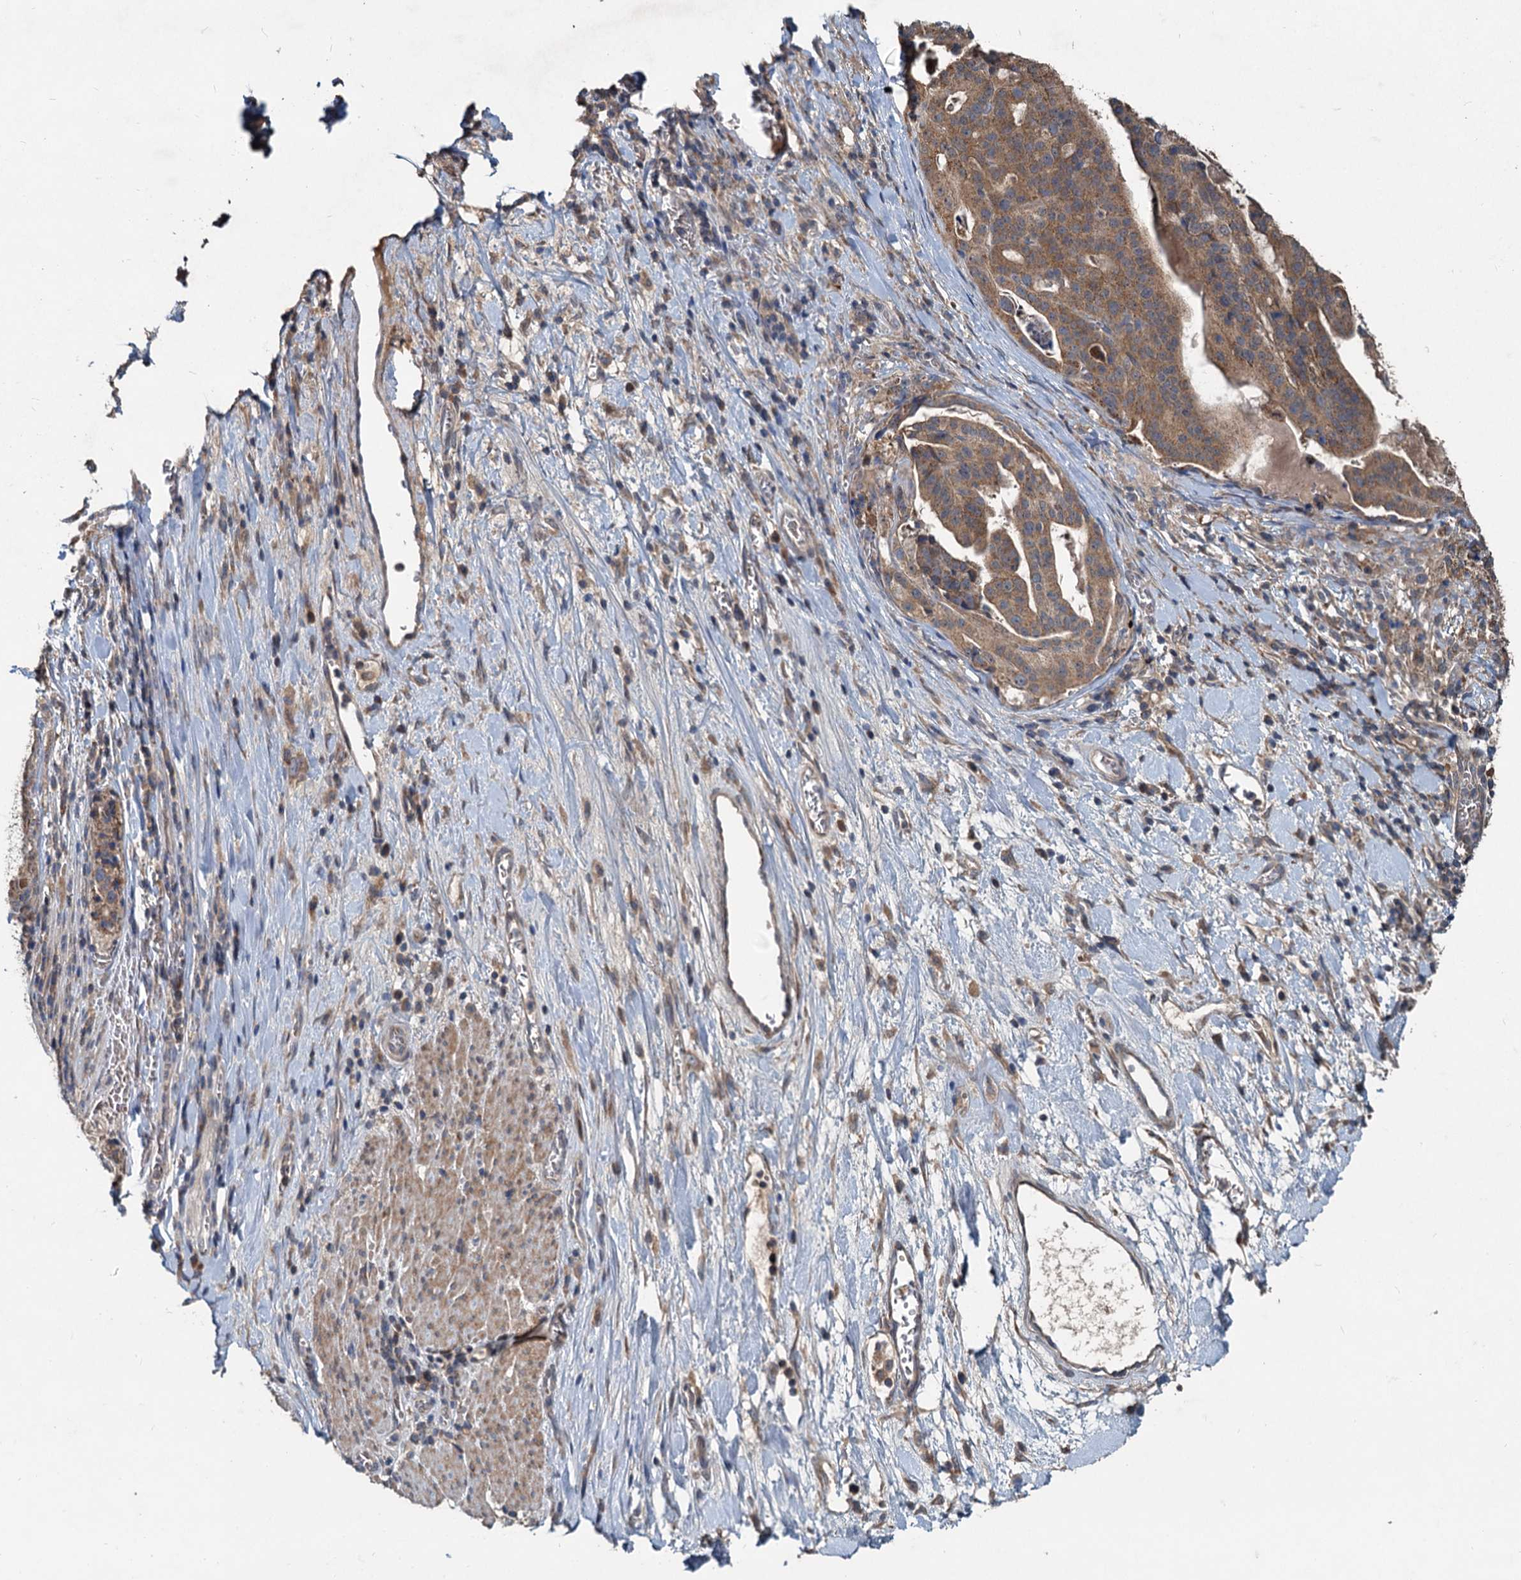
{"staining": {"intensity": "moderate", "quantity": ">75%", "location": "cytoplasmic/membranous"}, "tissue": "stomach cancer", "cell_type": "Tumor cells", "image_type": "cancer", "snomed": [{"axis": "morphology", "description": "Adenocarcinoma, NOS"}, {"axis": "topography", "description": "Stomach"}], "caption": "A micrograph of human stomach cancer (adenocarcinoma) stained for a protein shows moderate cytoplasmic/membranous brown staining in tumor cells.", "gene": "OTUB1", "patient": {"sex": "male", "age": 48}}